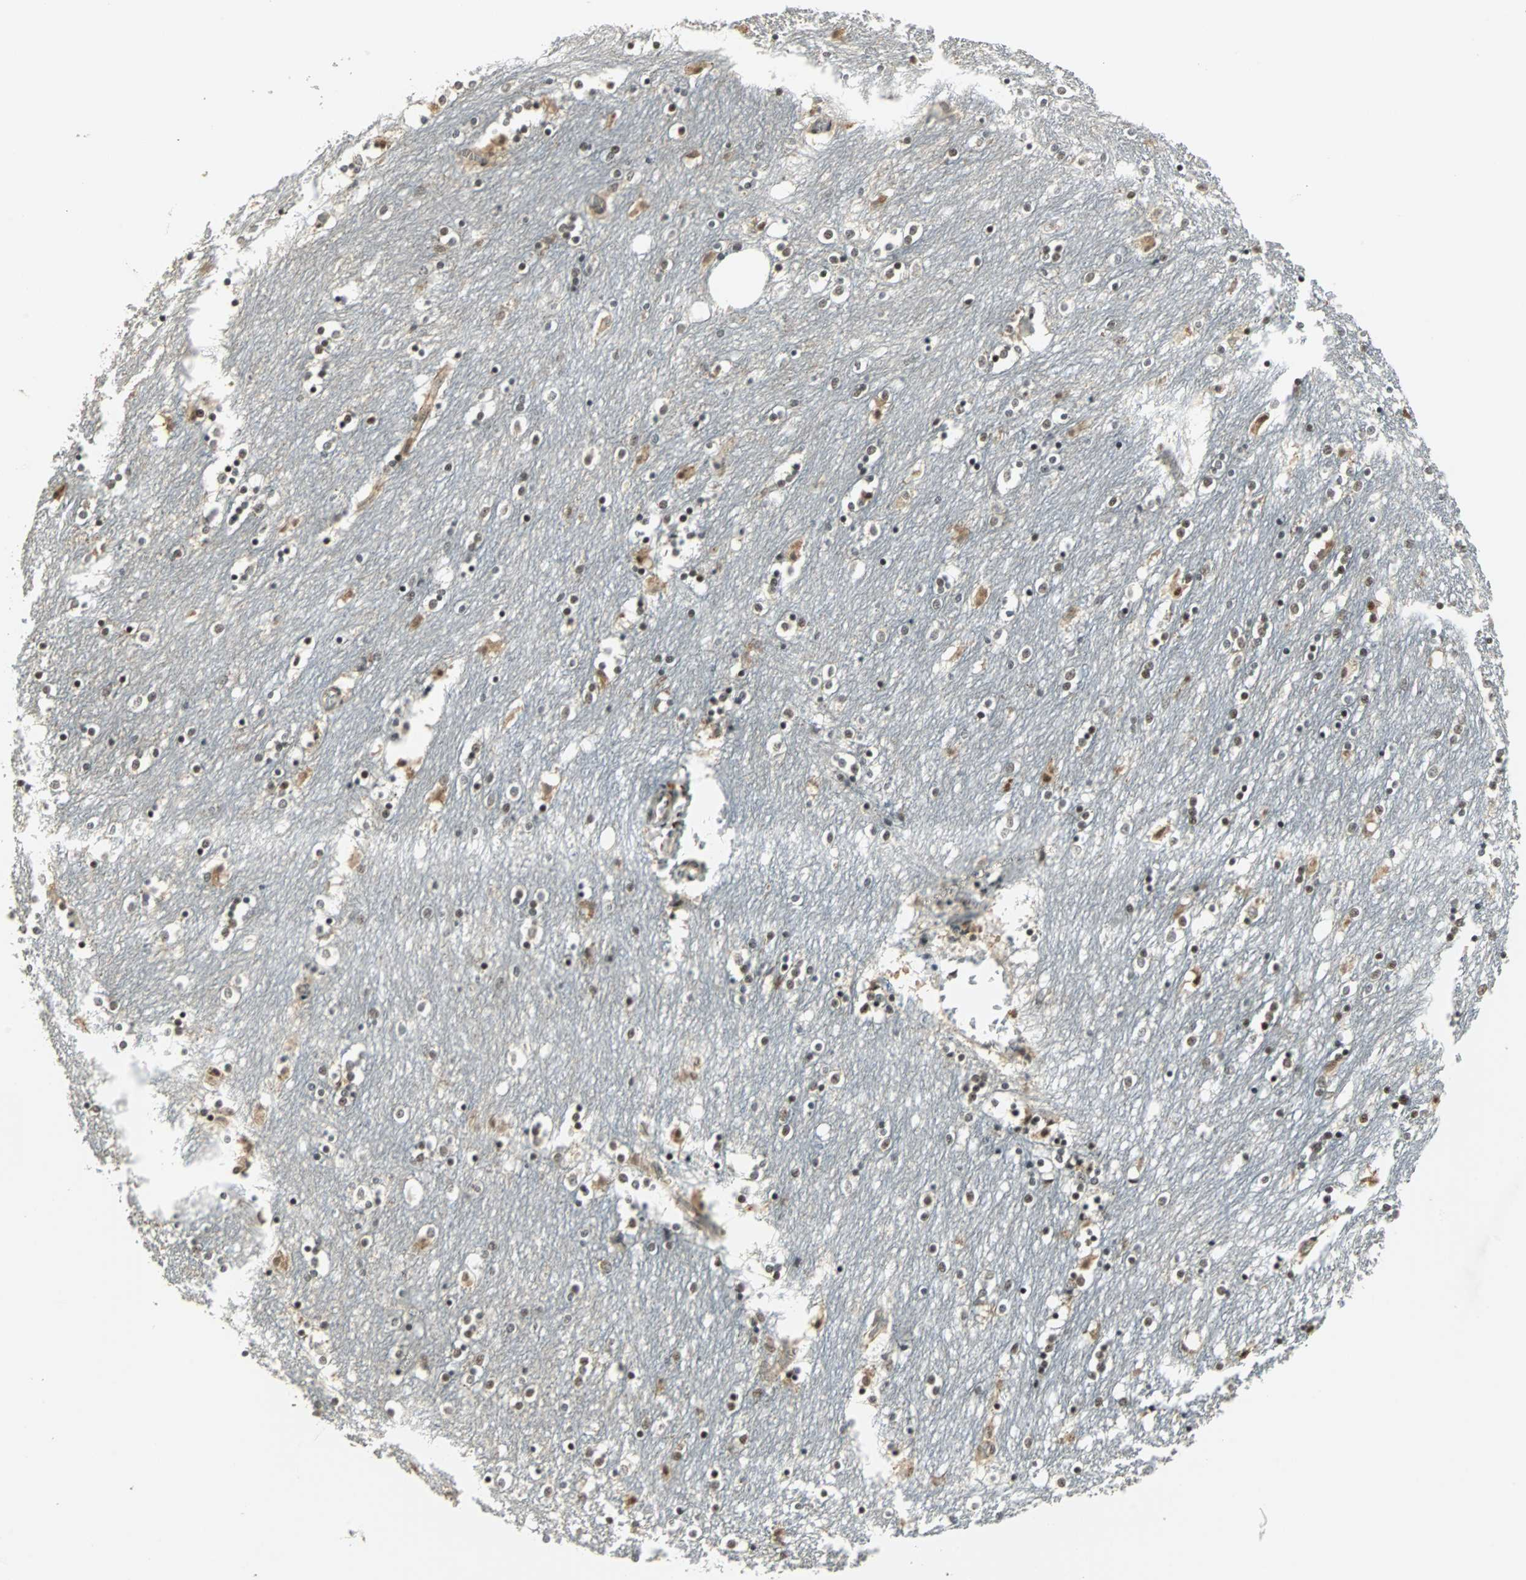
{"staining": {"intensity": "strong", "quantity": ">75%", "location": "nuclear"}, "tissue": "caudate", "cell_type": "Glial cells", "image_type": "normal", "snomed": [{"axis": "morphology", "description": "Normal tissue, NOS"}, {"axis": "topography", "description": "Lateral ventricle wall"}], "caption": "Protein staining demonstrates strong nuclear expression in approximately >75% of glial cells in benign caudate.", "gene": "MED4", "patient": {"sex": "female", "age": 54}}